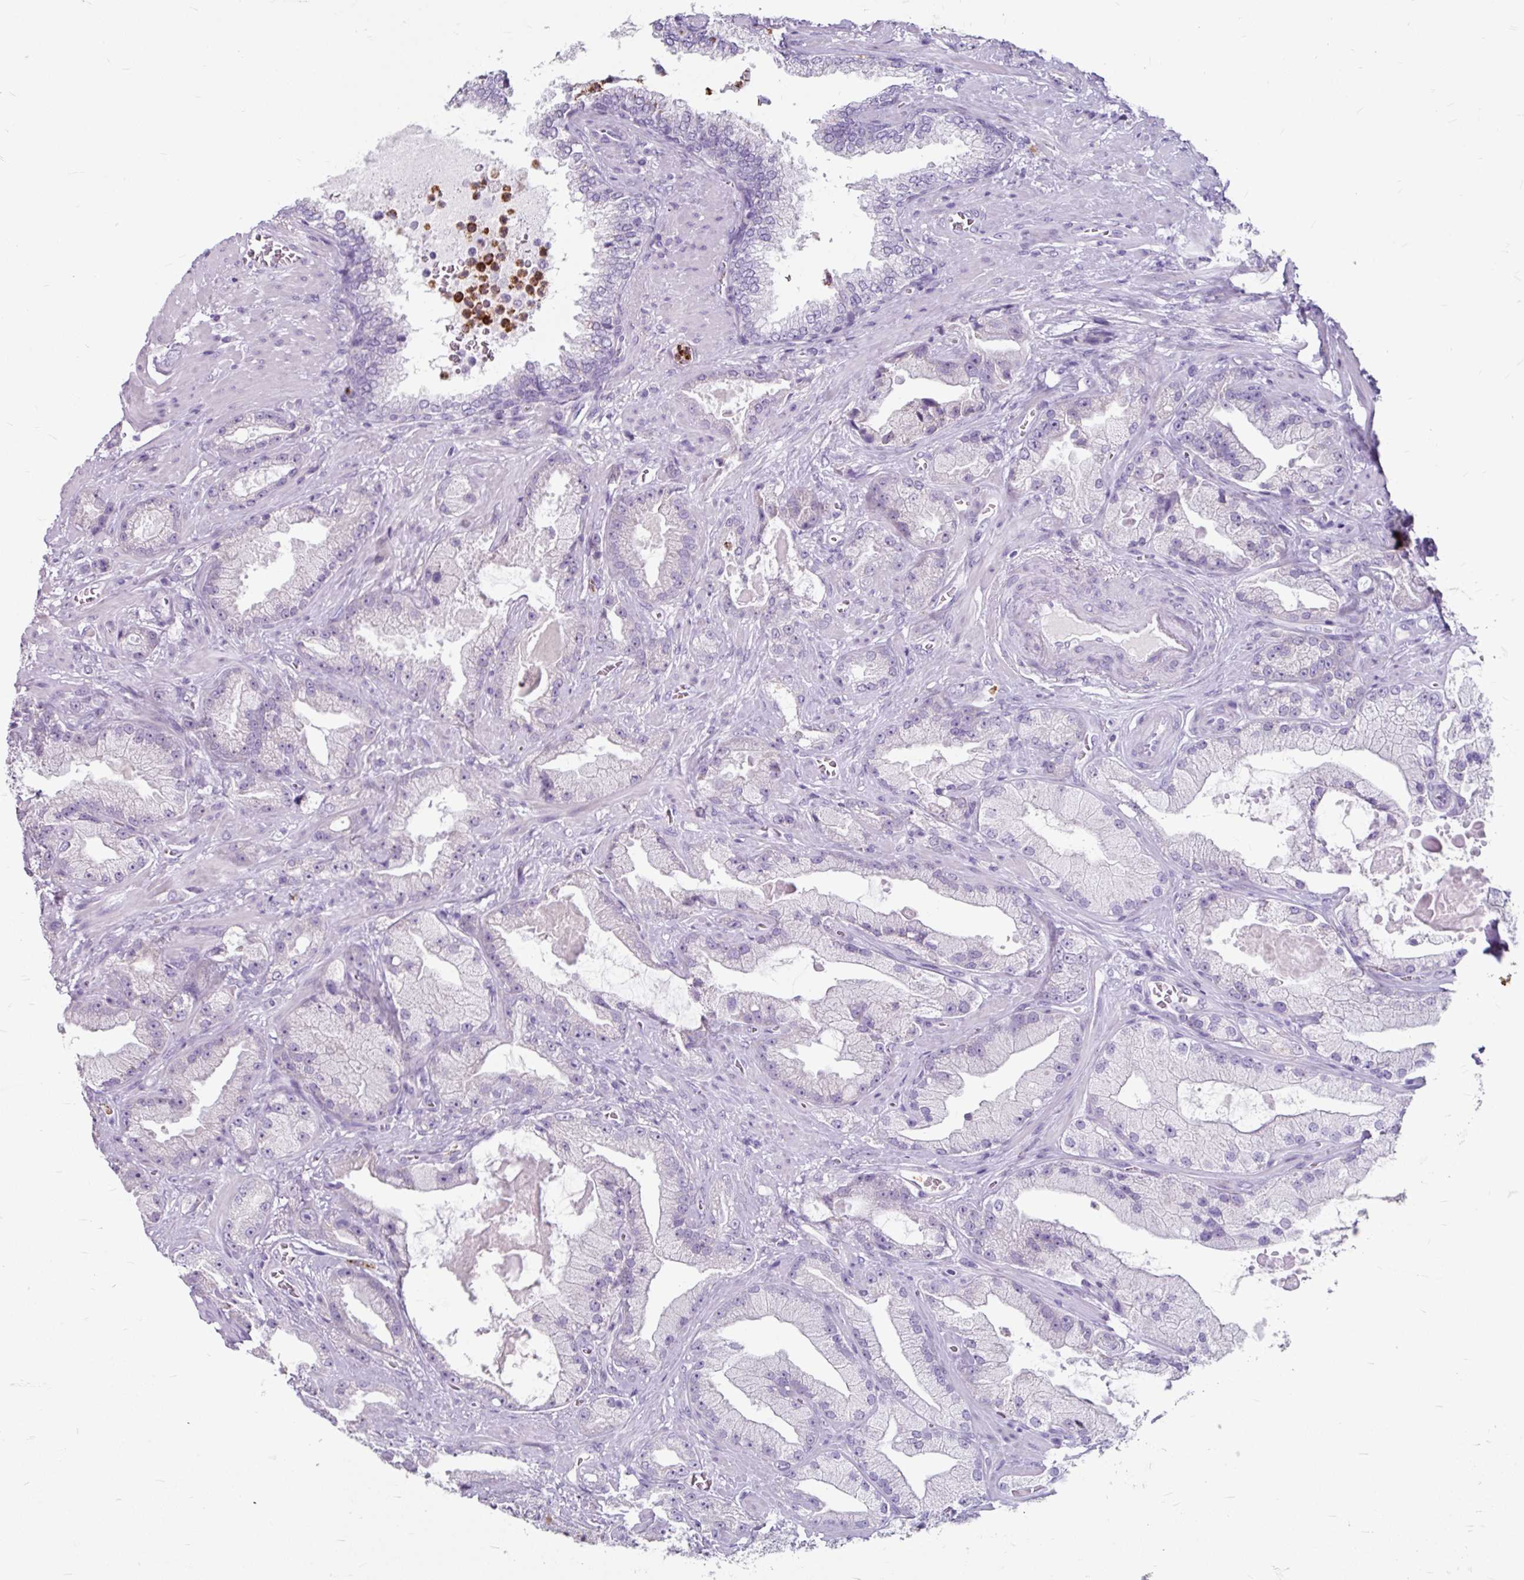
{"staining": {"intensity": "negative", "quantity": "none", "location": "none"}, "tissue": "prostate cancer", "cell_type": "Tumor cells", "image_type": "cancer", "snomed": [{"axis": "morphology", "description": "Adenocarcinoma, High grade"}, {"axis": "topography", "description": "Prostate"}], "caption": "An immunohistochemistry (IHC) photomicrograph of prostate cancer (high-grade adenocarcinoma) is shown. There is no staining in tumor cells of prostate cancer (high-grade adenocarcinoma). (DAB immunohistochemistry visualized using brightfield microscopy, high magnification).", "gene": "ANKRD1", "patient": {"sex": "male", "age": 68}}